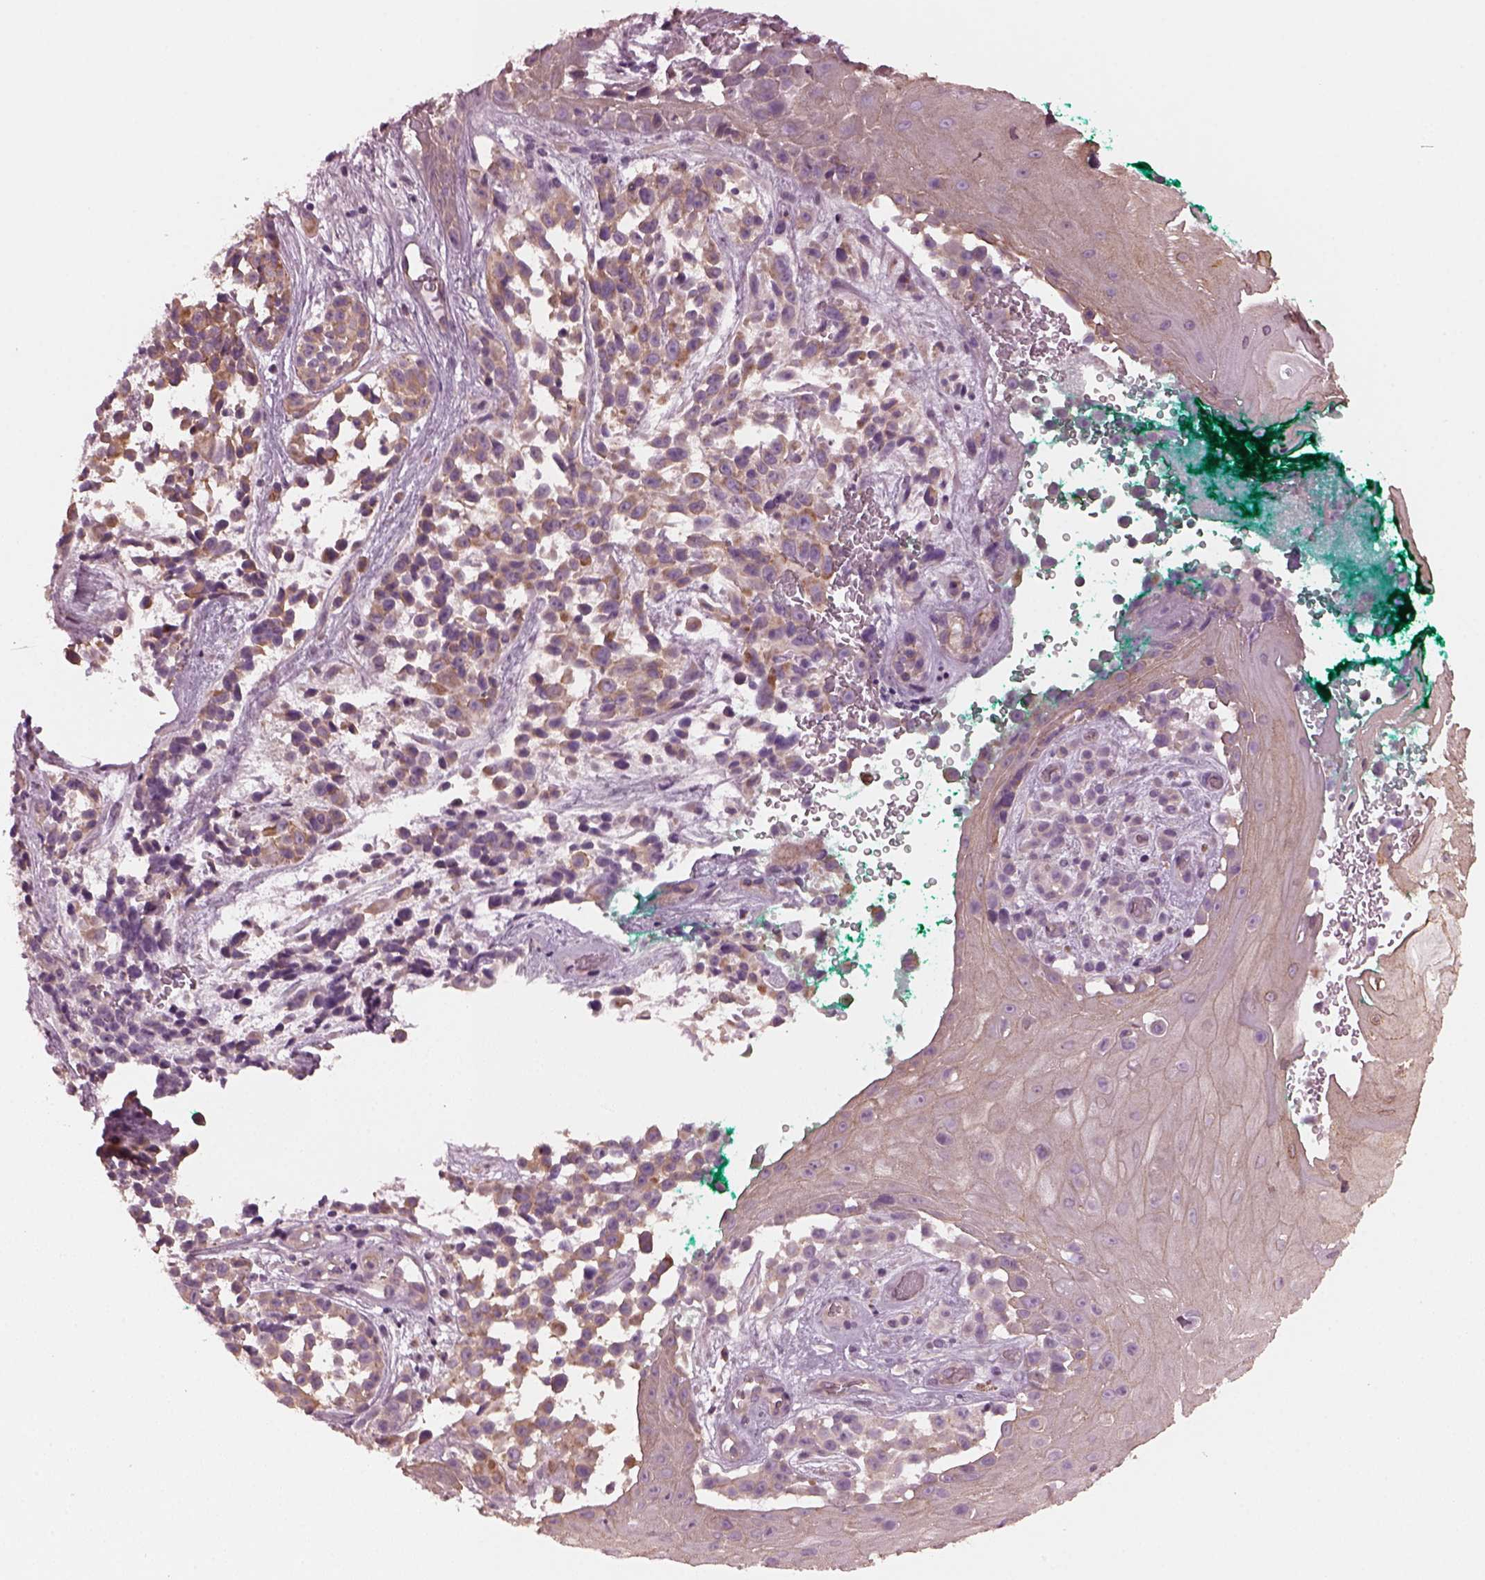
{"staining": {"intensity": "moderate", "quantity": "25%-75%", "location": "cytoplasmic/membranous"}, "tissue": "melanoma", "cell_type": "Tumor cells", "image_type": "cancer", "snomed": [{"axis": "morphology", "description": "Malignant melanoma, NOS"}, {"axis": "topography", "description": "Skin"}], "caption": "An IHC photomicrograph of neoplastic tissue is shown. Protein staining in brown labels moderate cytoplasmic/membranous positivity in melanoma within tumor cells.", "gene": "ODAD1", "patient": {"sex": "female", "age": 88}}